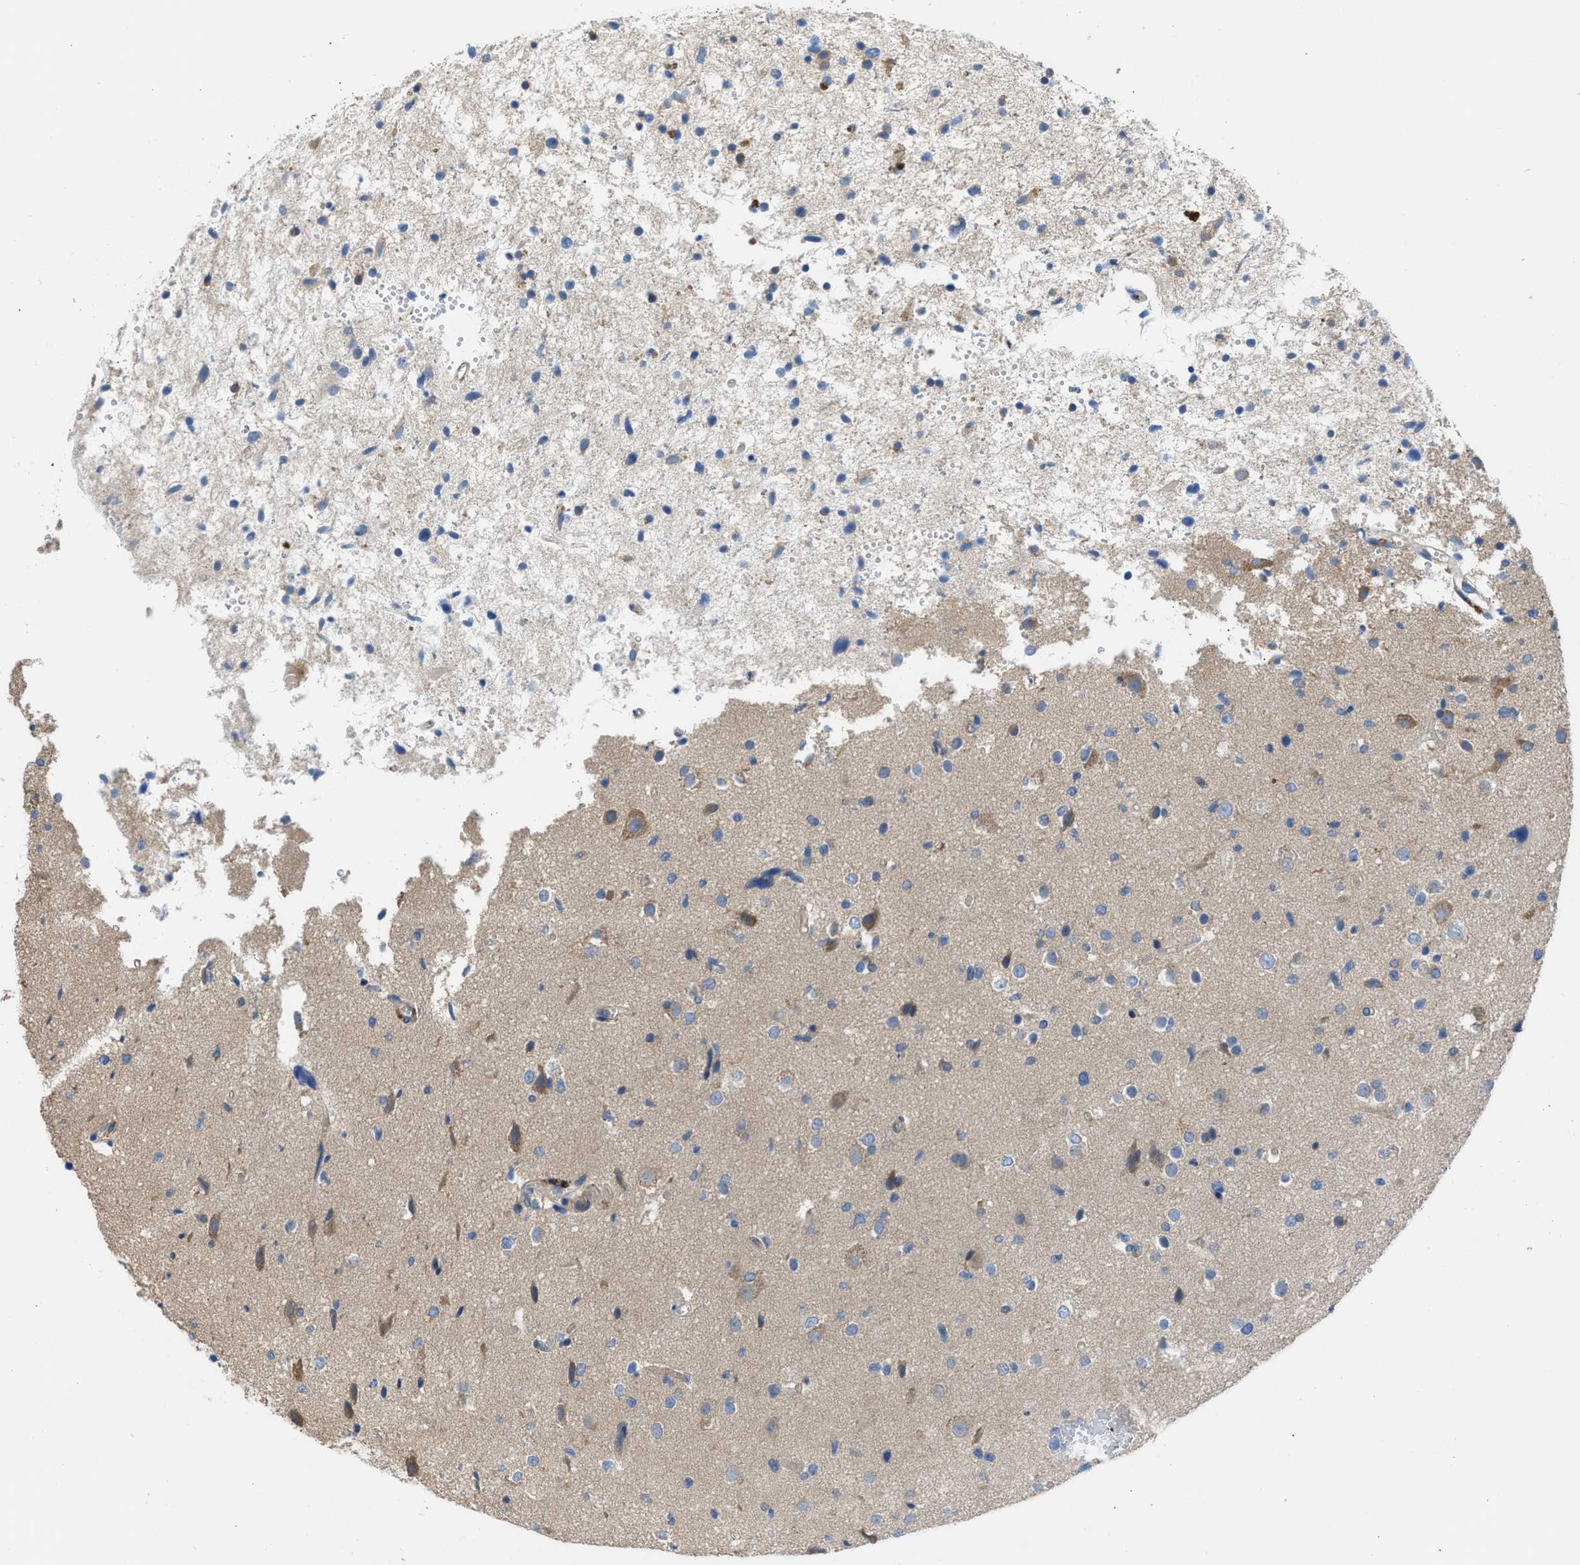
{"staining": {"intensity": "moderate", "quantity": "<25%", "location": "cytoplasmic/membranous"}, "tissue": "glioma", "cell_type": "Tumor cells", "image_type": "cancer", "snomed": [{"axis": "morphology", "description": "Glioma, malignant, High grade"}, {"axis": "topography", "description": "Brain"}], "caption": "High-grade glioma (malignant) was stained to show a protein in brown. There is low levels of moderate cytoplasmic/membranous expression in approximately <25% of tumor cells.", "gene": "CHKB", "patient": {"sex": "male", "age": 33}}